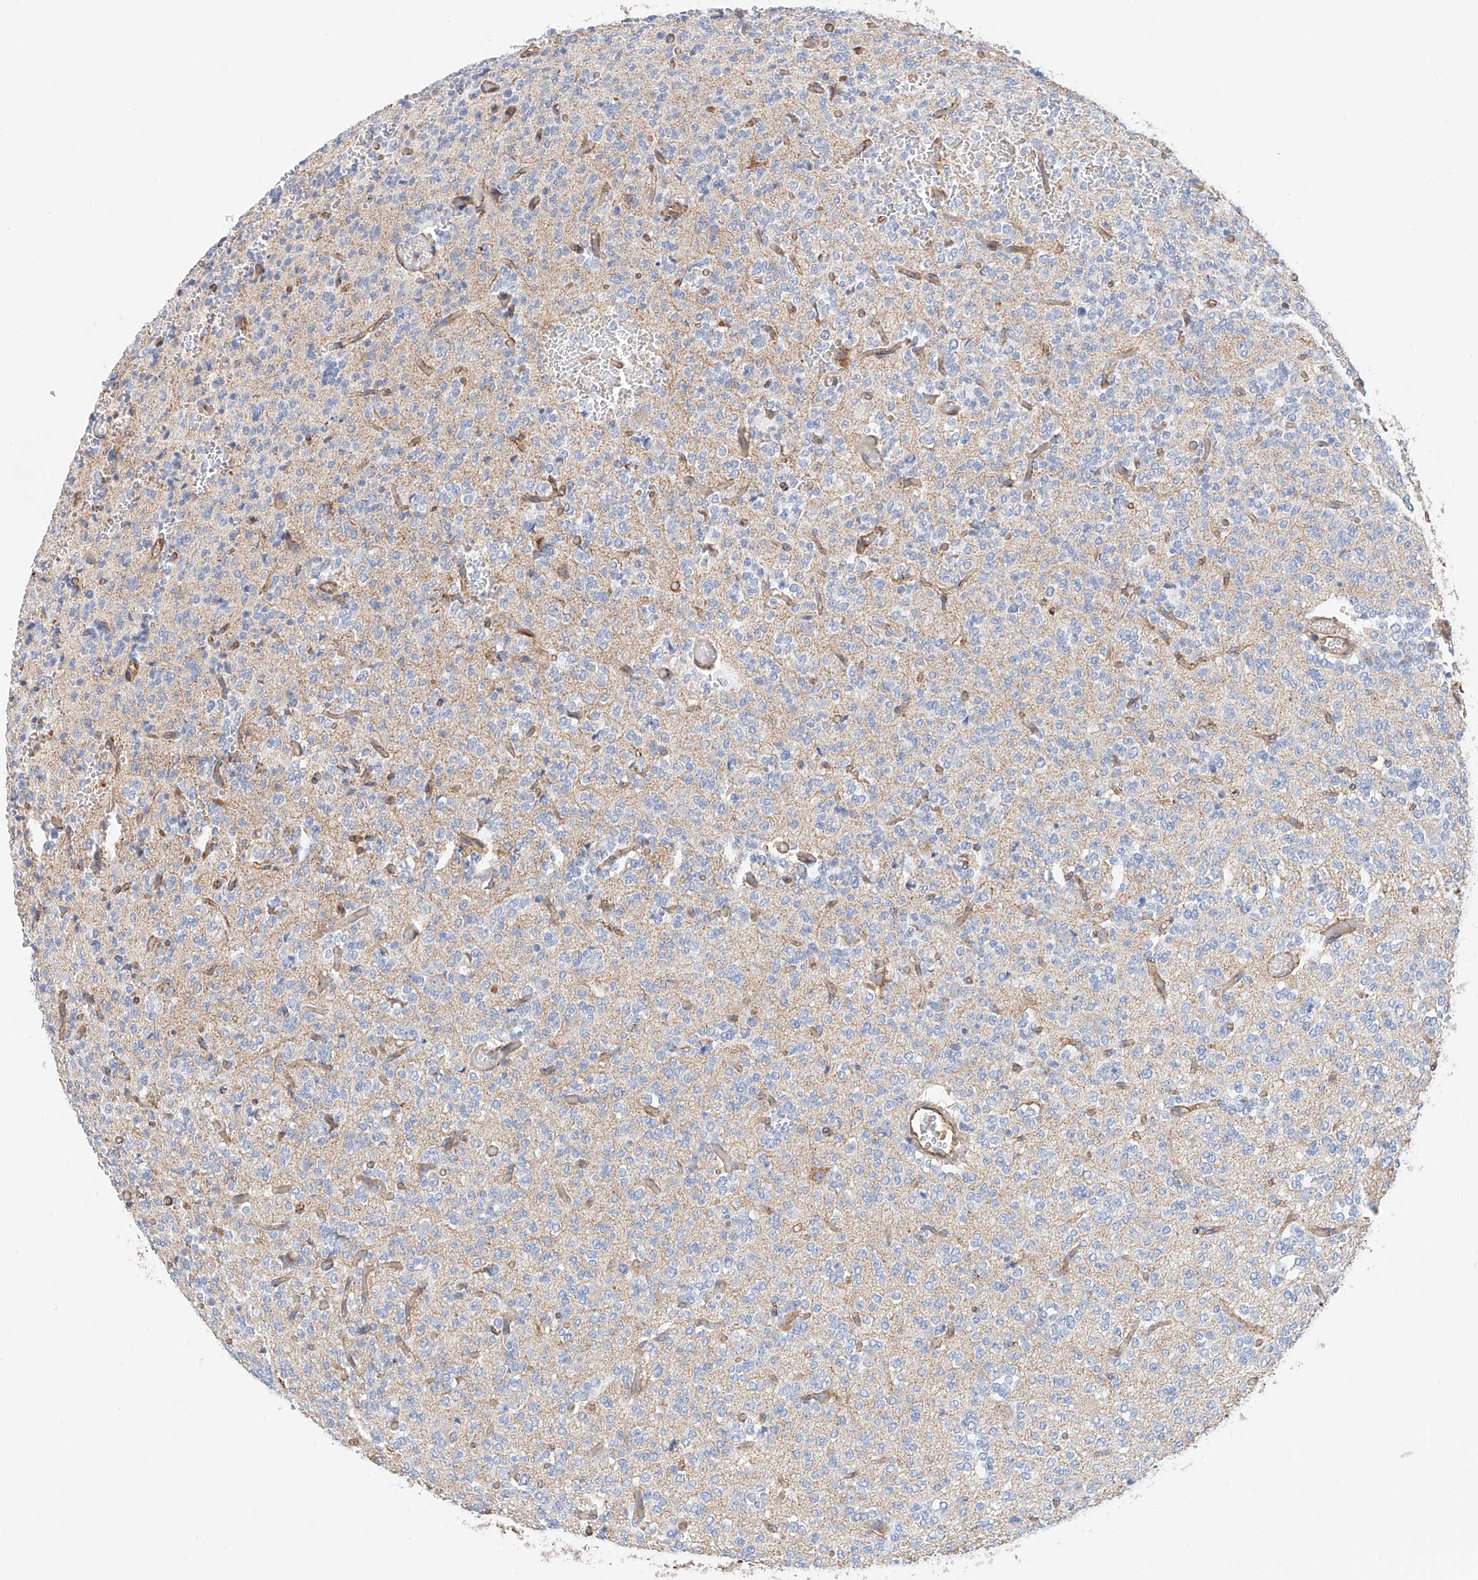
{"staining": {"intensity": "negative", "quantity": "none", "location": "none"}, "tissue": "glioma", "cell_type": "Tumor cells", "image_type": "cancer", "snomed": [{"axis": "morphology", "description": "Glioma, malignant, Low grade"}, {"axis": "topography", "description": "Brain"}], "caption": "A high-resolution image shows IHC staining of malignant low-grade glioma, which demonstrates no significant staining in tumor cells. (Immunohistochemistry (ihc), brightfield microscopy, high magnification).", "gene": "NDUFV3", "patient": {"sex": "male", "age": 38}}